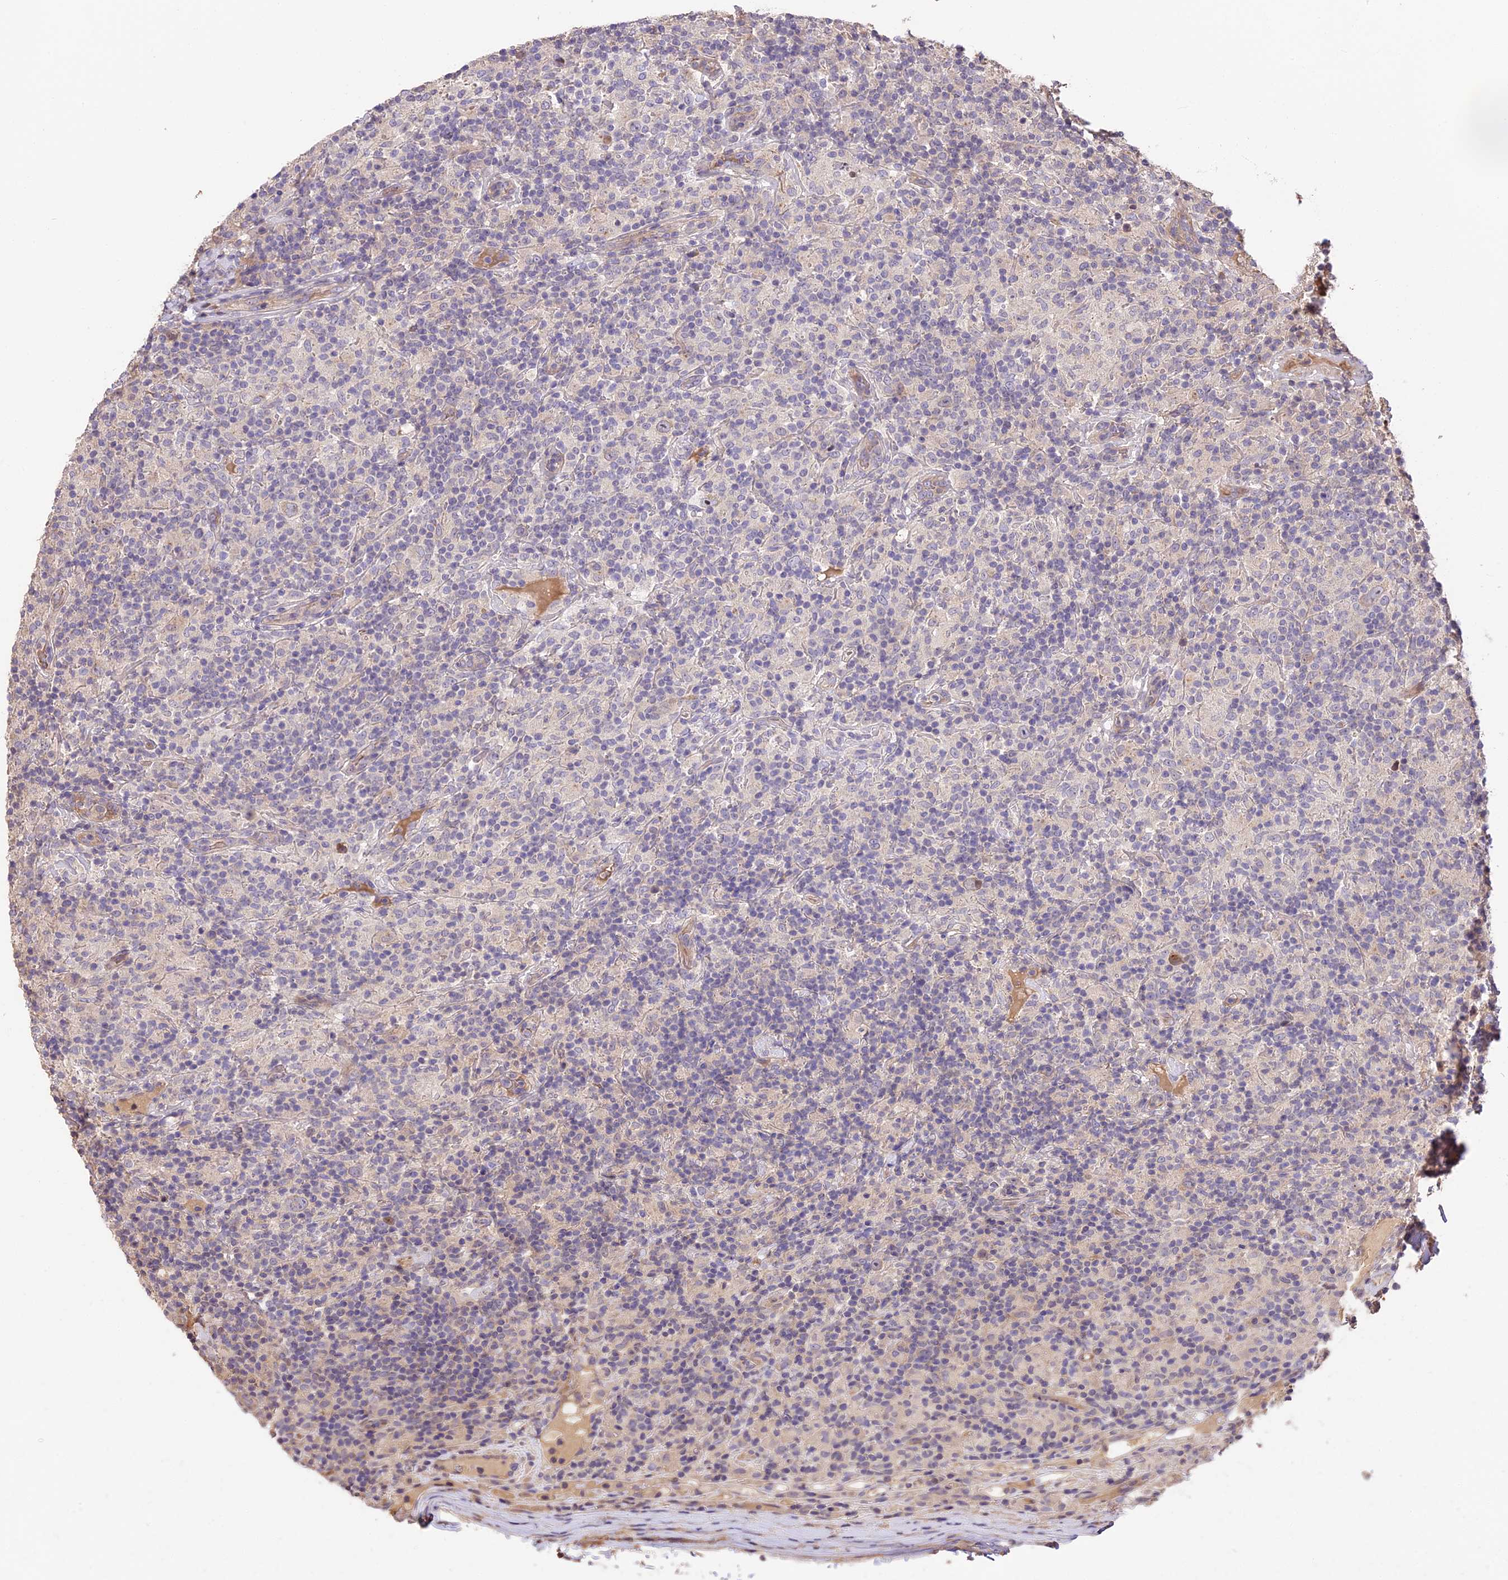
{"staining": {"intensity": "weak", "quantity": "25%-75%", "location": "cytoplasmic/membranous"}, "tissue": "lymphoma", "cell_type": "Tumor cells", "image_type": "cancer", "snomed": [{"axis": "morphology", "description": "Hodgkin's disease, NOS"}, {"axis": "topography", "description": "Lymph node"}], "caption": "Lymphoma was stained to show a protein in brown. There is low levels of weak cytoplasmic/membranous staining in about 25%-75% of tumor cells.", "gene": "PPP1R37", "patient": {"sex": "male", "age": 70}}